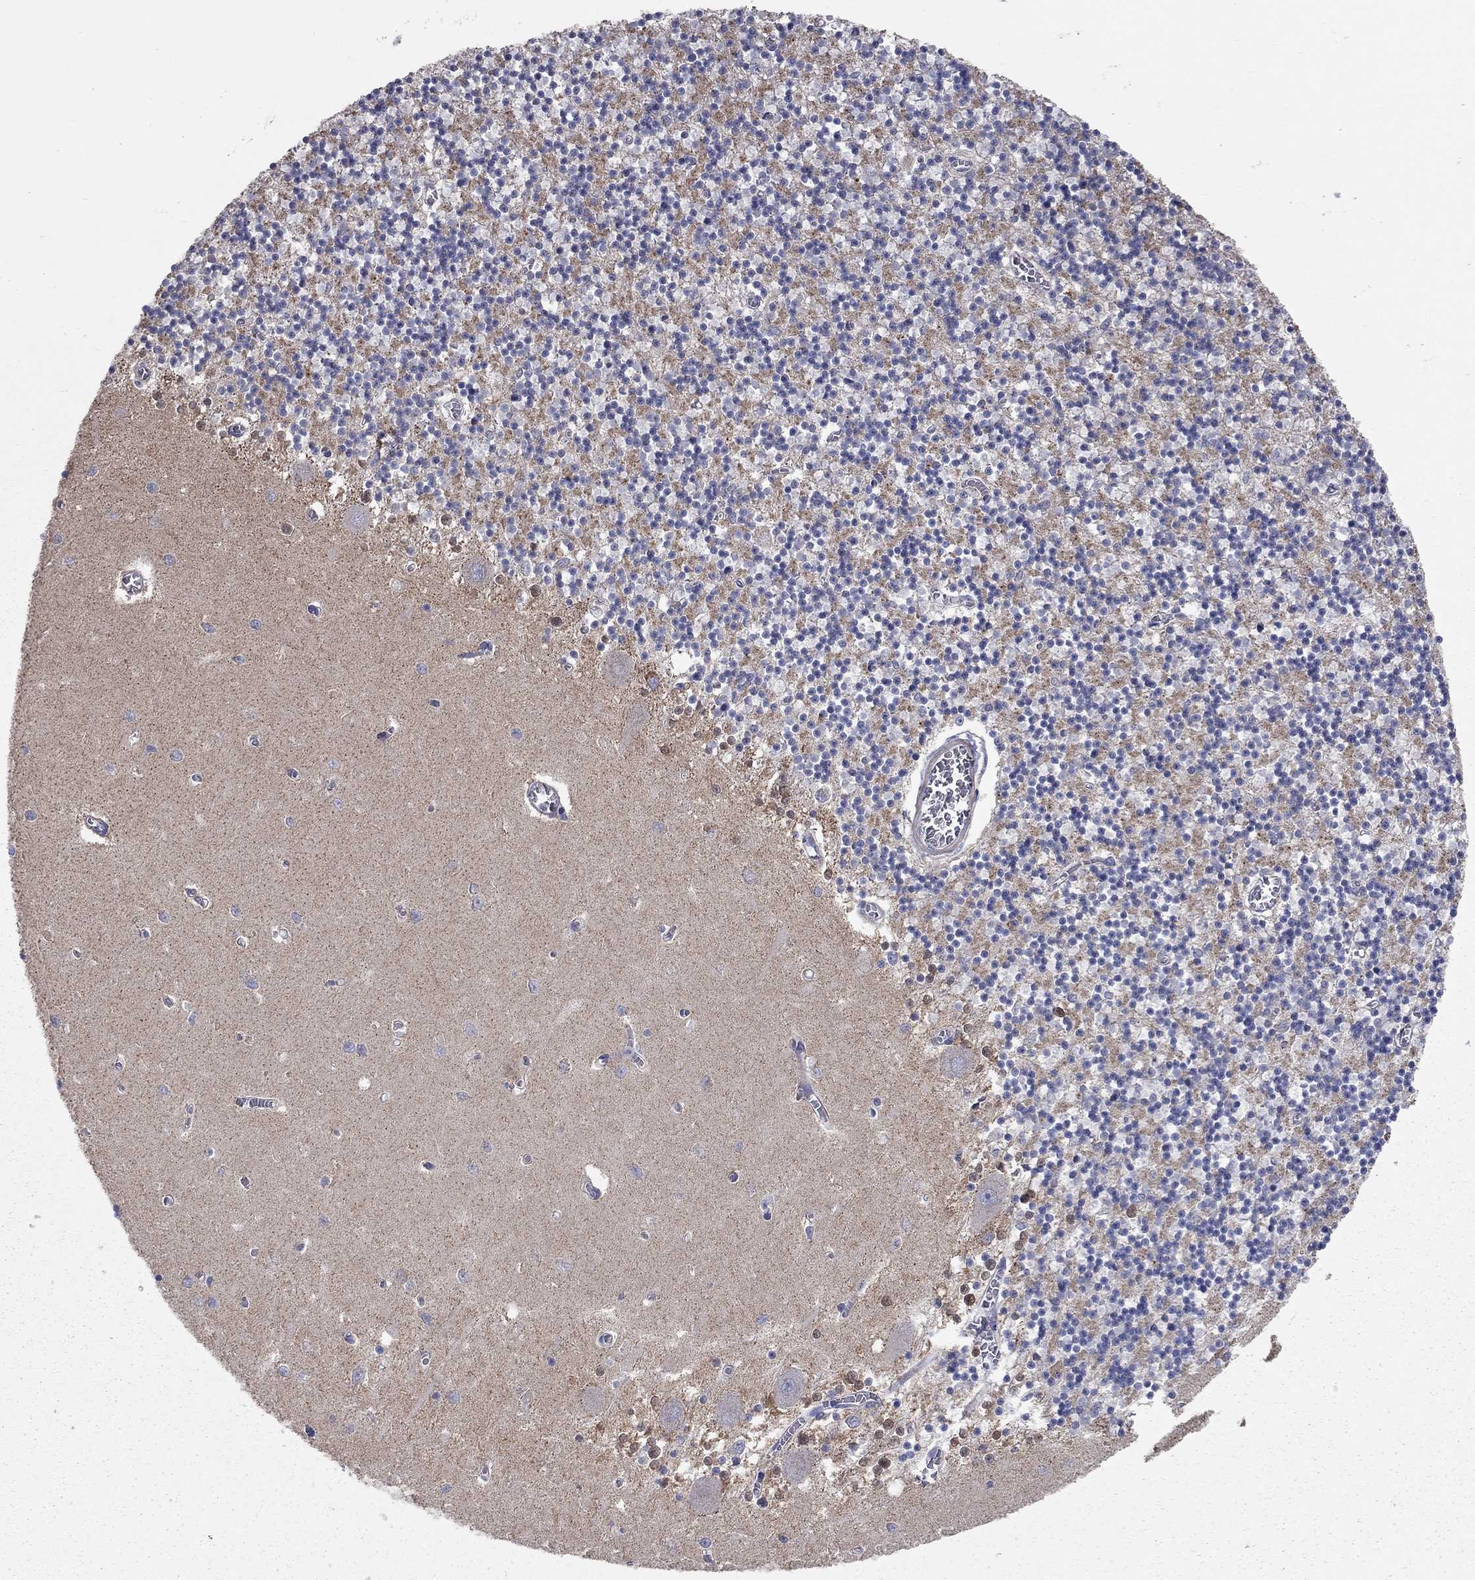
{"staining": {"intensity": "strong", "quantity": "<25%", "location": "cytoplasmic/membranous"}, "tissue": "cerebellum", "cell_type": "Cells in granular layer", "image_type": "normal", "snomed": [{"axis": "morphology", "description": "Normal tissue, NOS"}, {"axis": "topography", "description": "Cerebellum"}], "caption": "Benign cerebellum exhibits strong cytoplasmic/membranous expression in approximately <25% of cells in granular layer.", "gene": "KANSL1L", "patient": {"sex": "female", "age": 64}}